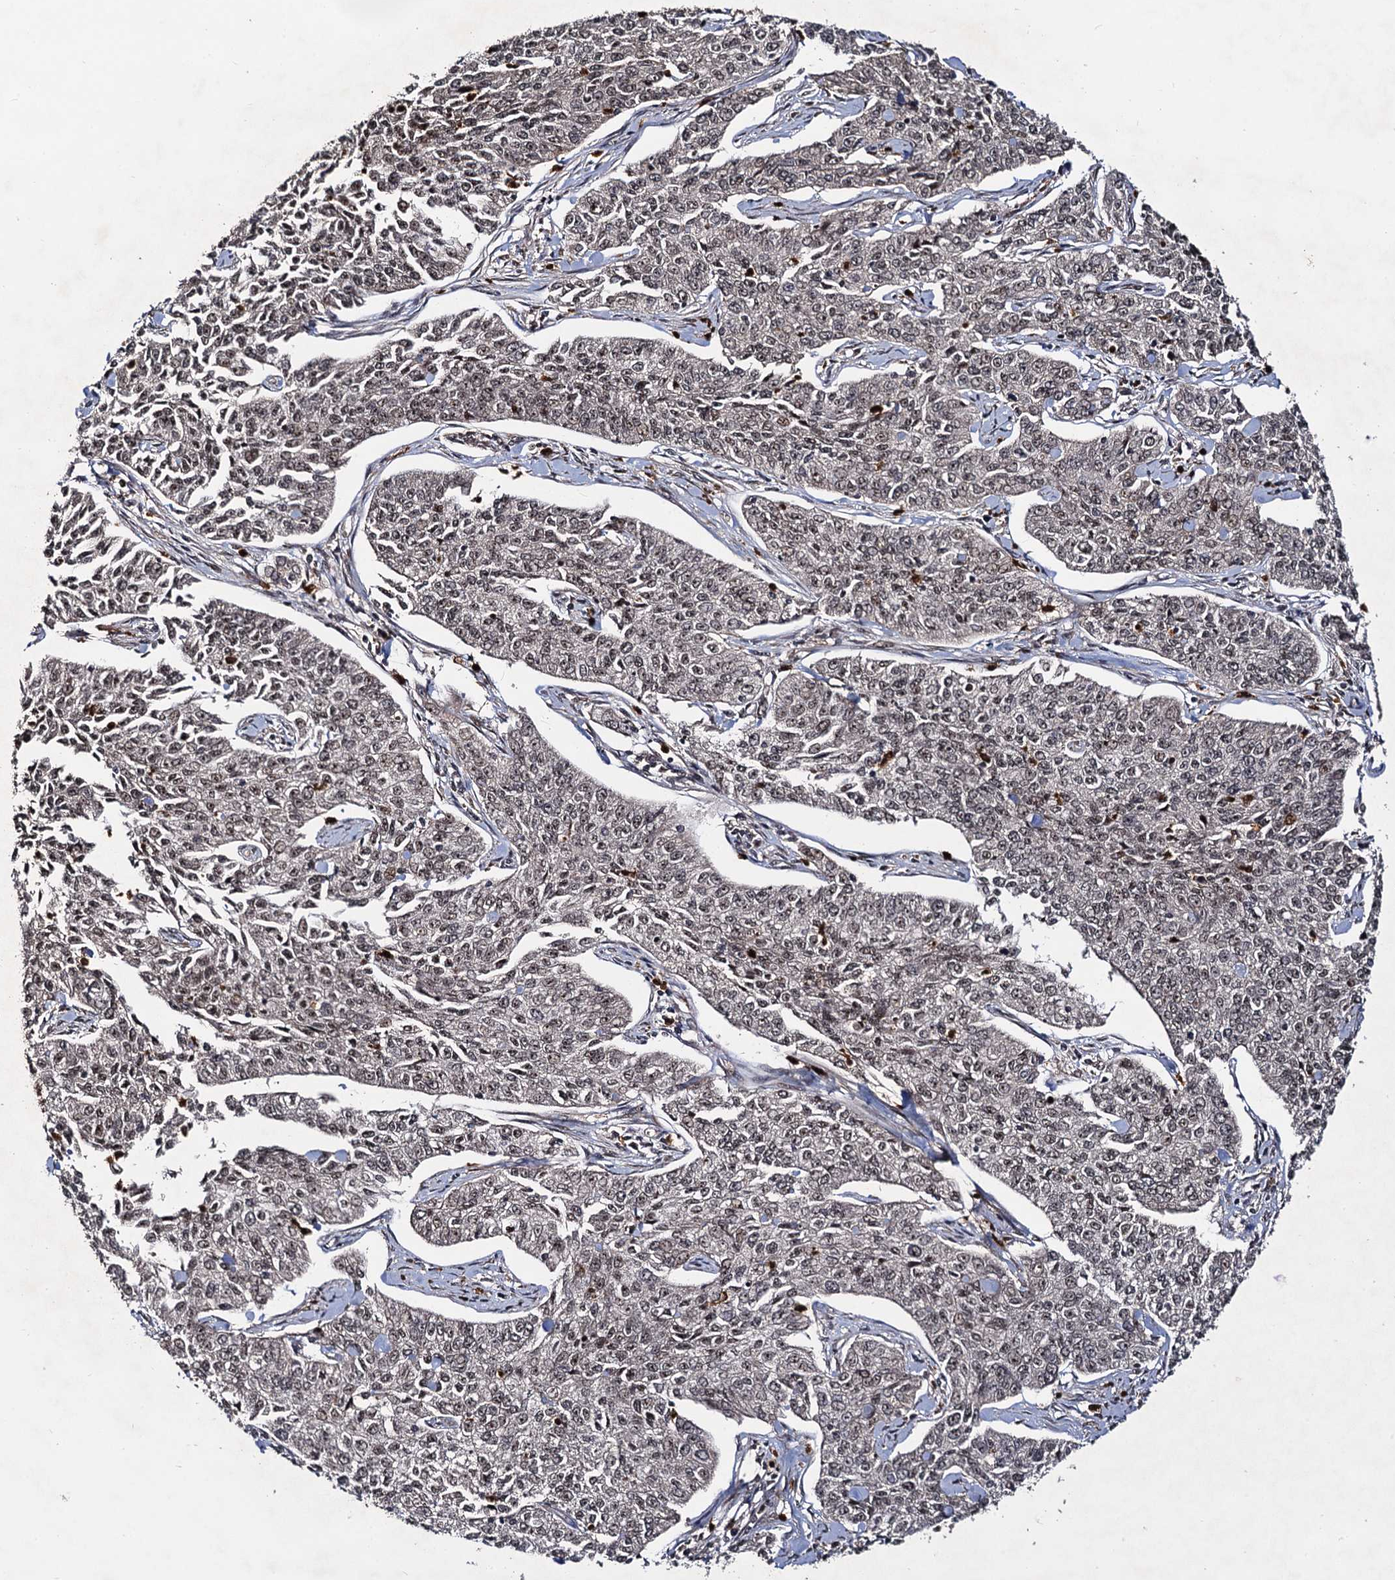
{"staining": {"intensity": "weak", "quantity": "25%-75%", "location": "nuclear"}, "tissue": "cervical cancer", "cell_type": "Tumor cells", "image_type": "cancer", "snomed": [{"axis": "morphology", "description": "Squamous cell carcinoma, NOS"}, {"axis": "topography", "description": "Cervix"}], "caption": "High-magnification brightfield microscopy of cervical squamous cell carcinoma stained with DAB (3,3'-diaminobenzidine) (brown) and counterstained with hematoxylin (blue). tumor cells exhibit weak nuclear staining is identified in about25%-75% of cells.", "gene": "SFSWAP", "patient": {"sex": "female", "age": 35}}